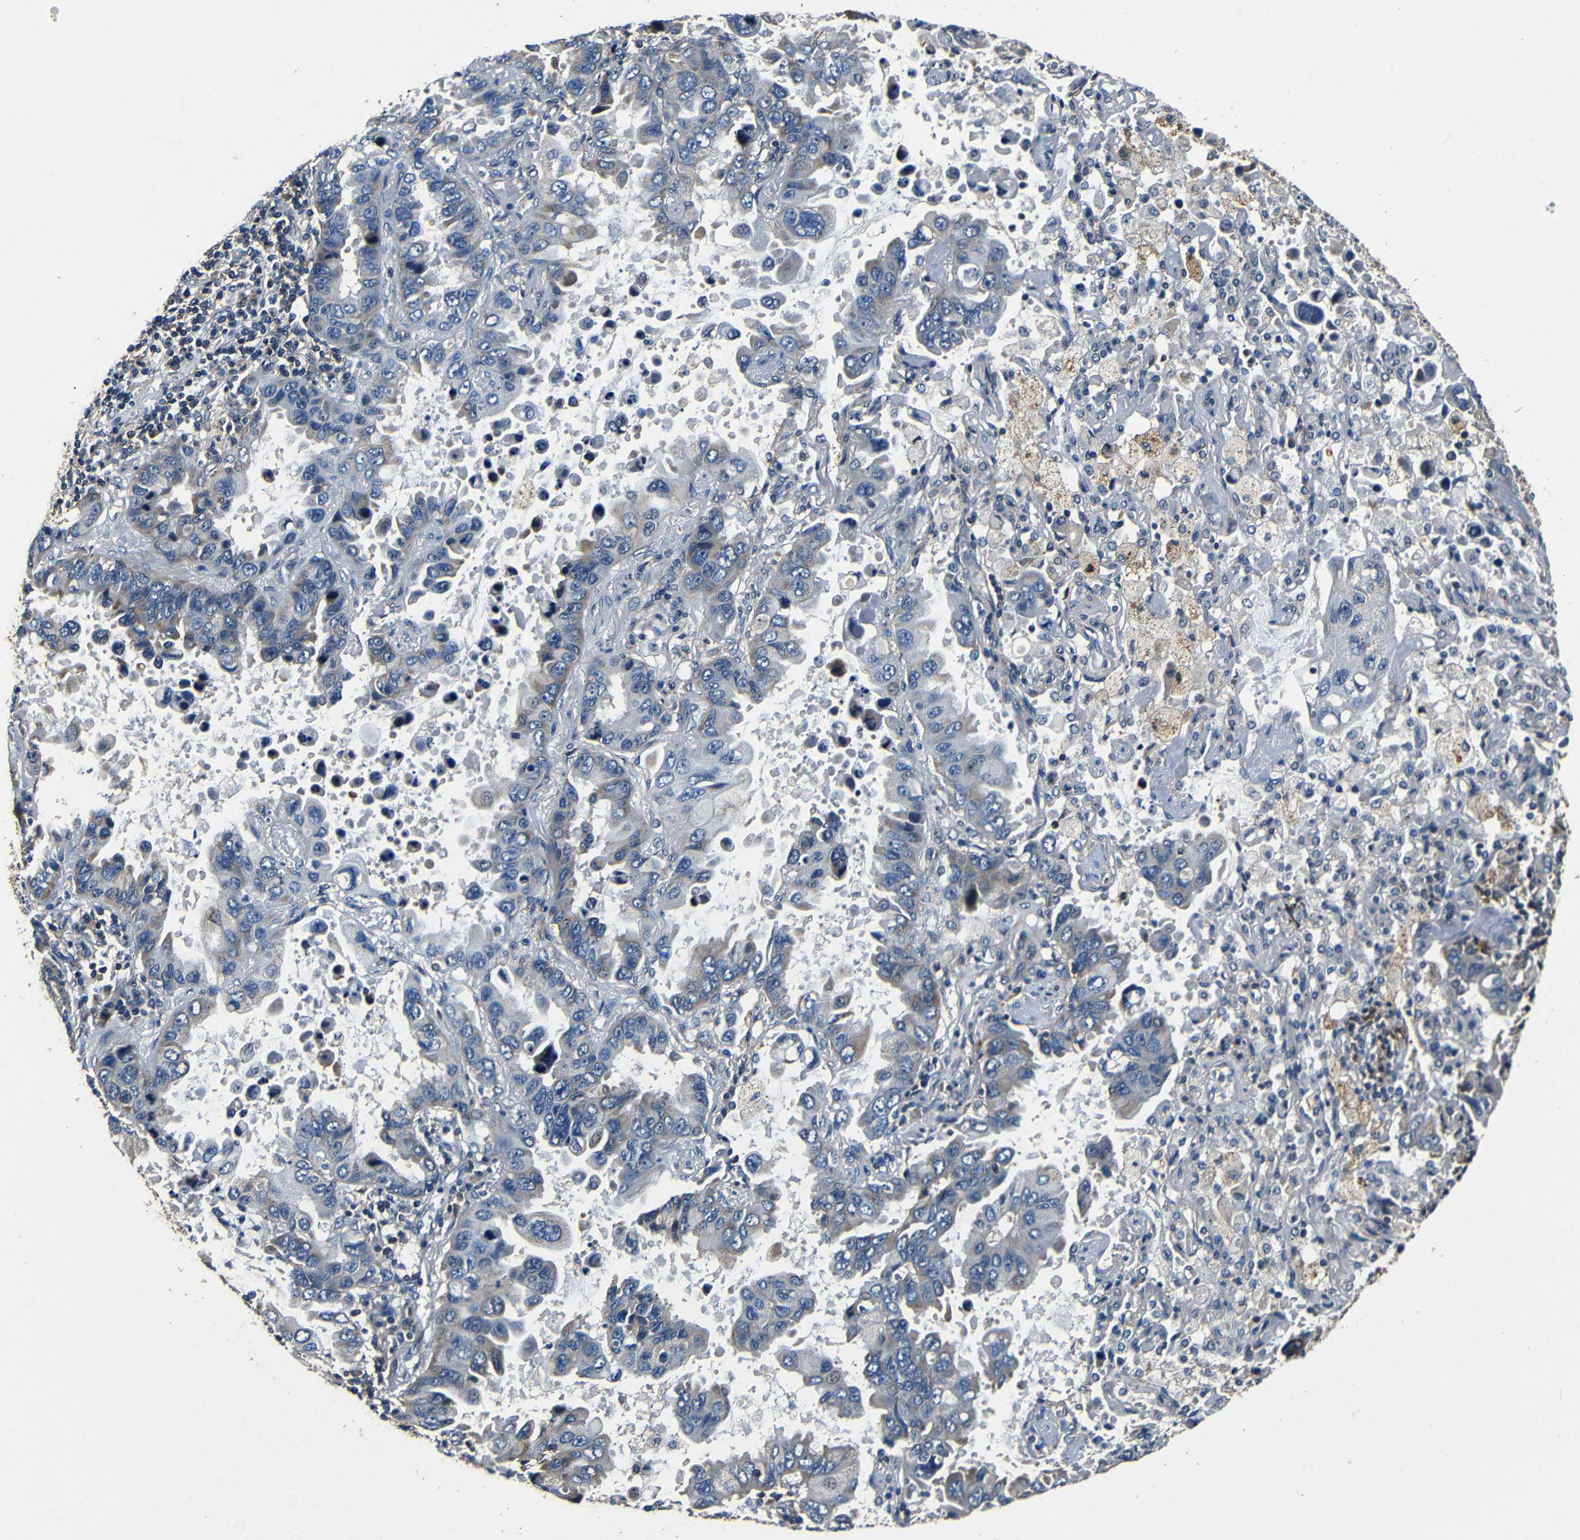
{"staining": {"intensity": "weak", "quantity": "<25%", "location": "cytoplasmic/membranous"}, "tissue": "lung cancer", "cell_type": "Tumor cells", "image_type": "cancer", "snomed": [{"axis": "morphology", "description": "Adenocarcinoma, NOS"}, {"axis": "topography", "description": "Lung"}], "caption": "Immunohistochemical staining of human lung adenocarcinoma displays no significant staining in tumor cells.", "gene": "MTX1", "patient": {"sex": "male", "age": 64}}